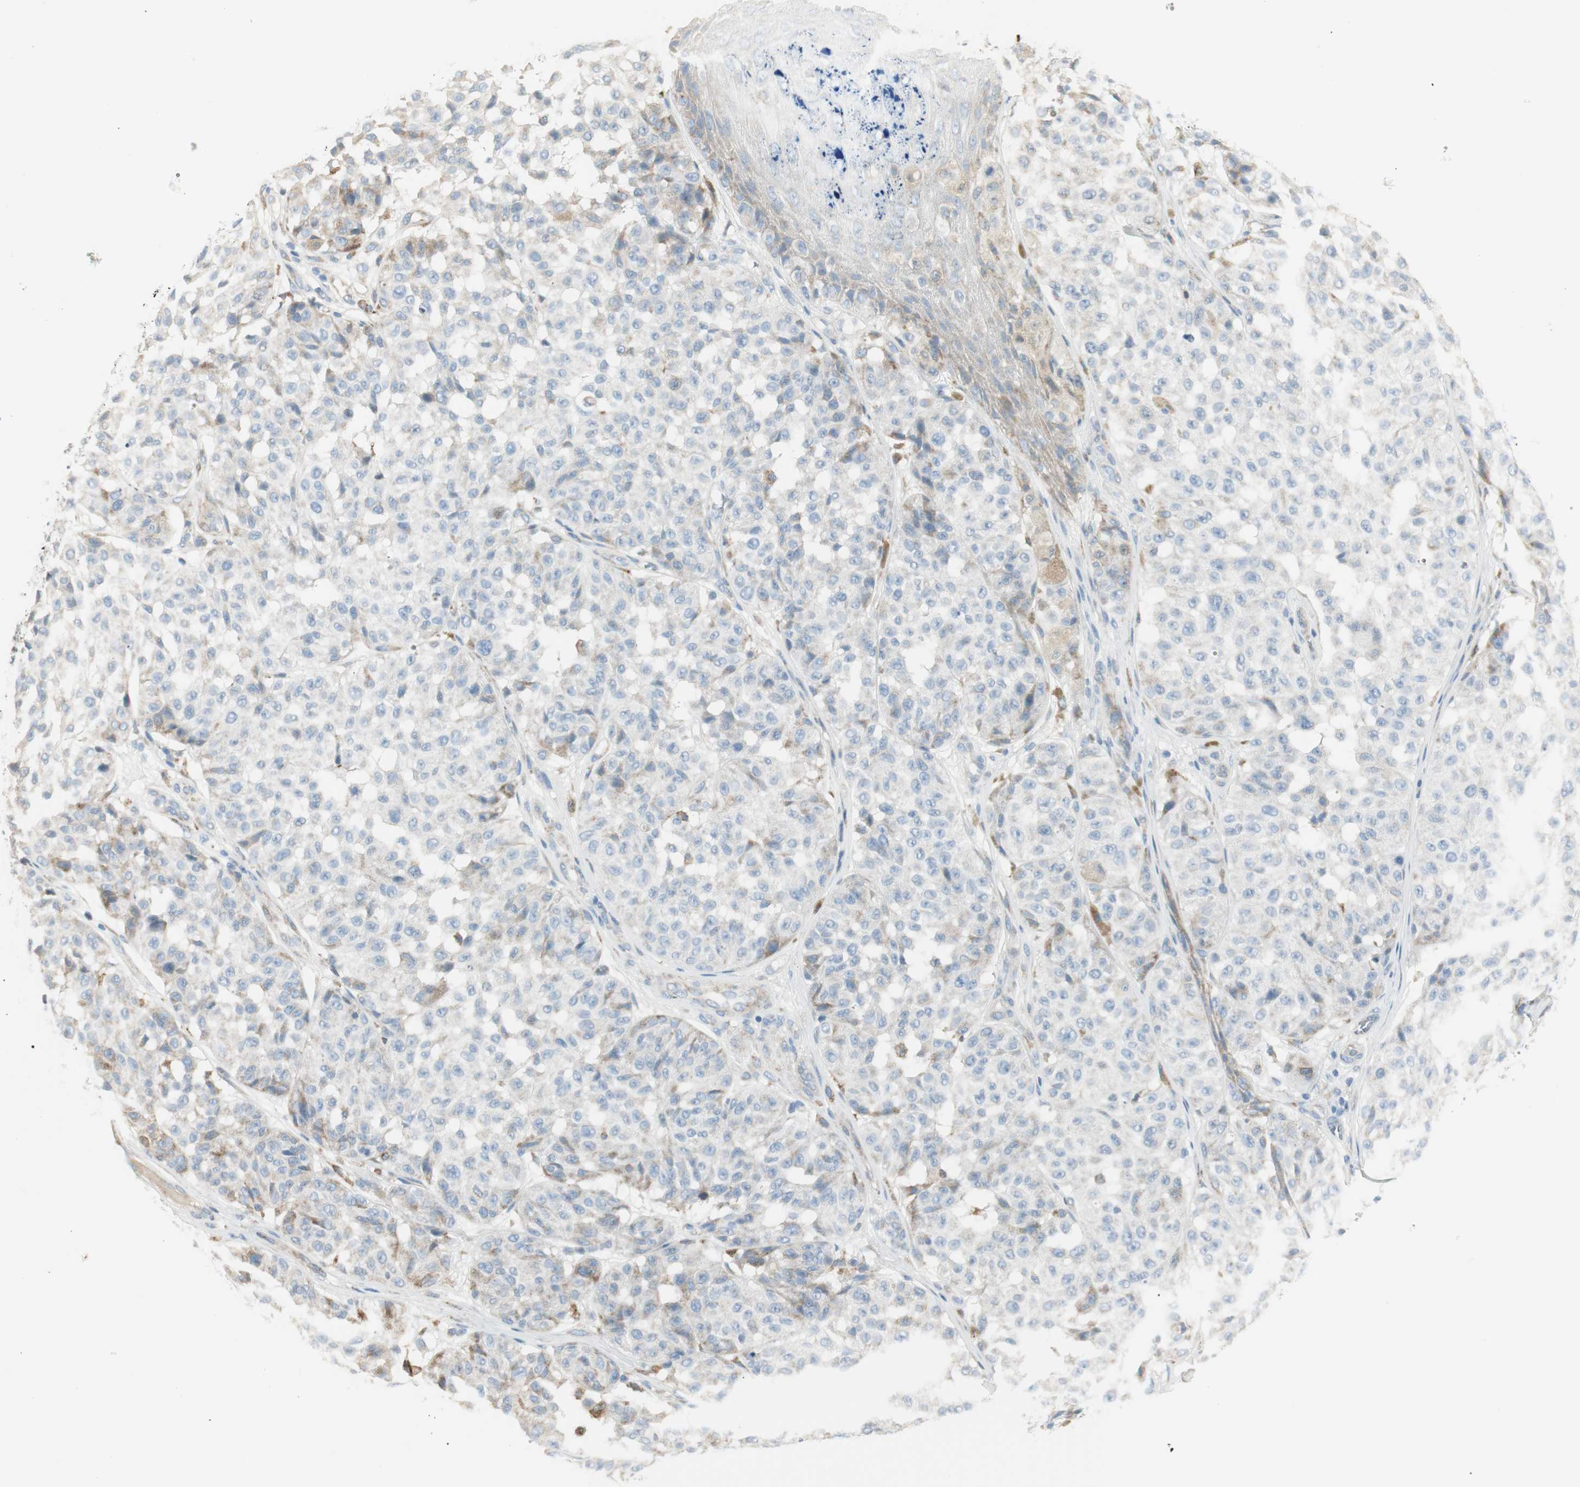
{"staining": {"intensity": "moderate", "quantity": "<25%", "location": "cytoplasmic/membranous"}, "tissue": "melanoma", "cell_type": "Tumor cells", "image_type": "cancer", "snomed": [{"axis": "morphology", "description": "Malignant melanoma, NOS"}, {"axis": "topography", "description": "Skin"}], "caption": "Protein positivity by IHC demonstrates moderate cytoplasmic/membranous staining in about <25% of tumor cells in melanoma.", "gene": "TNFSF11", "patient": {"sex": "female", "age": 46}}